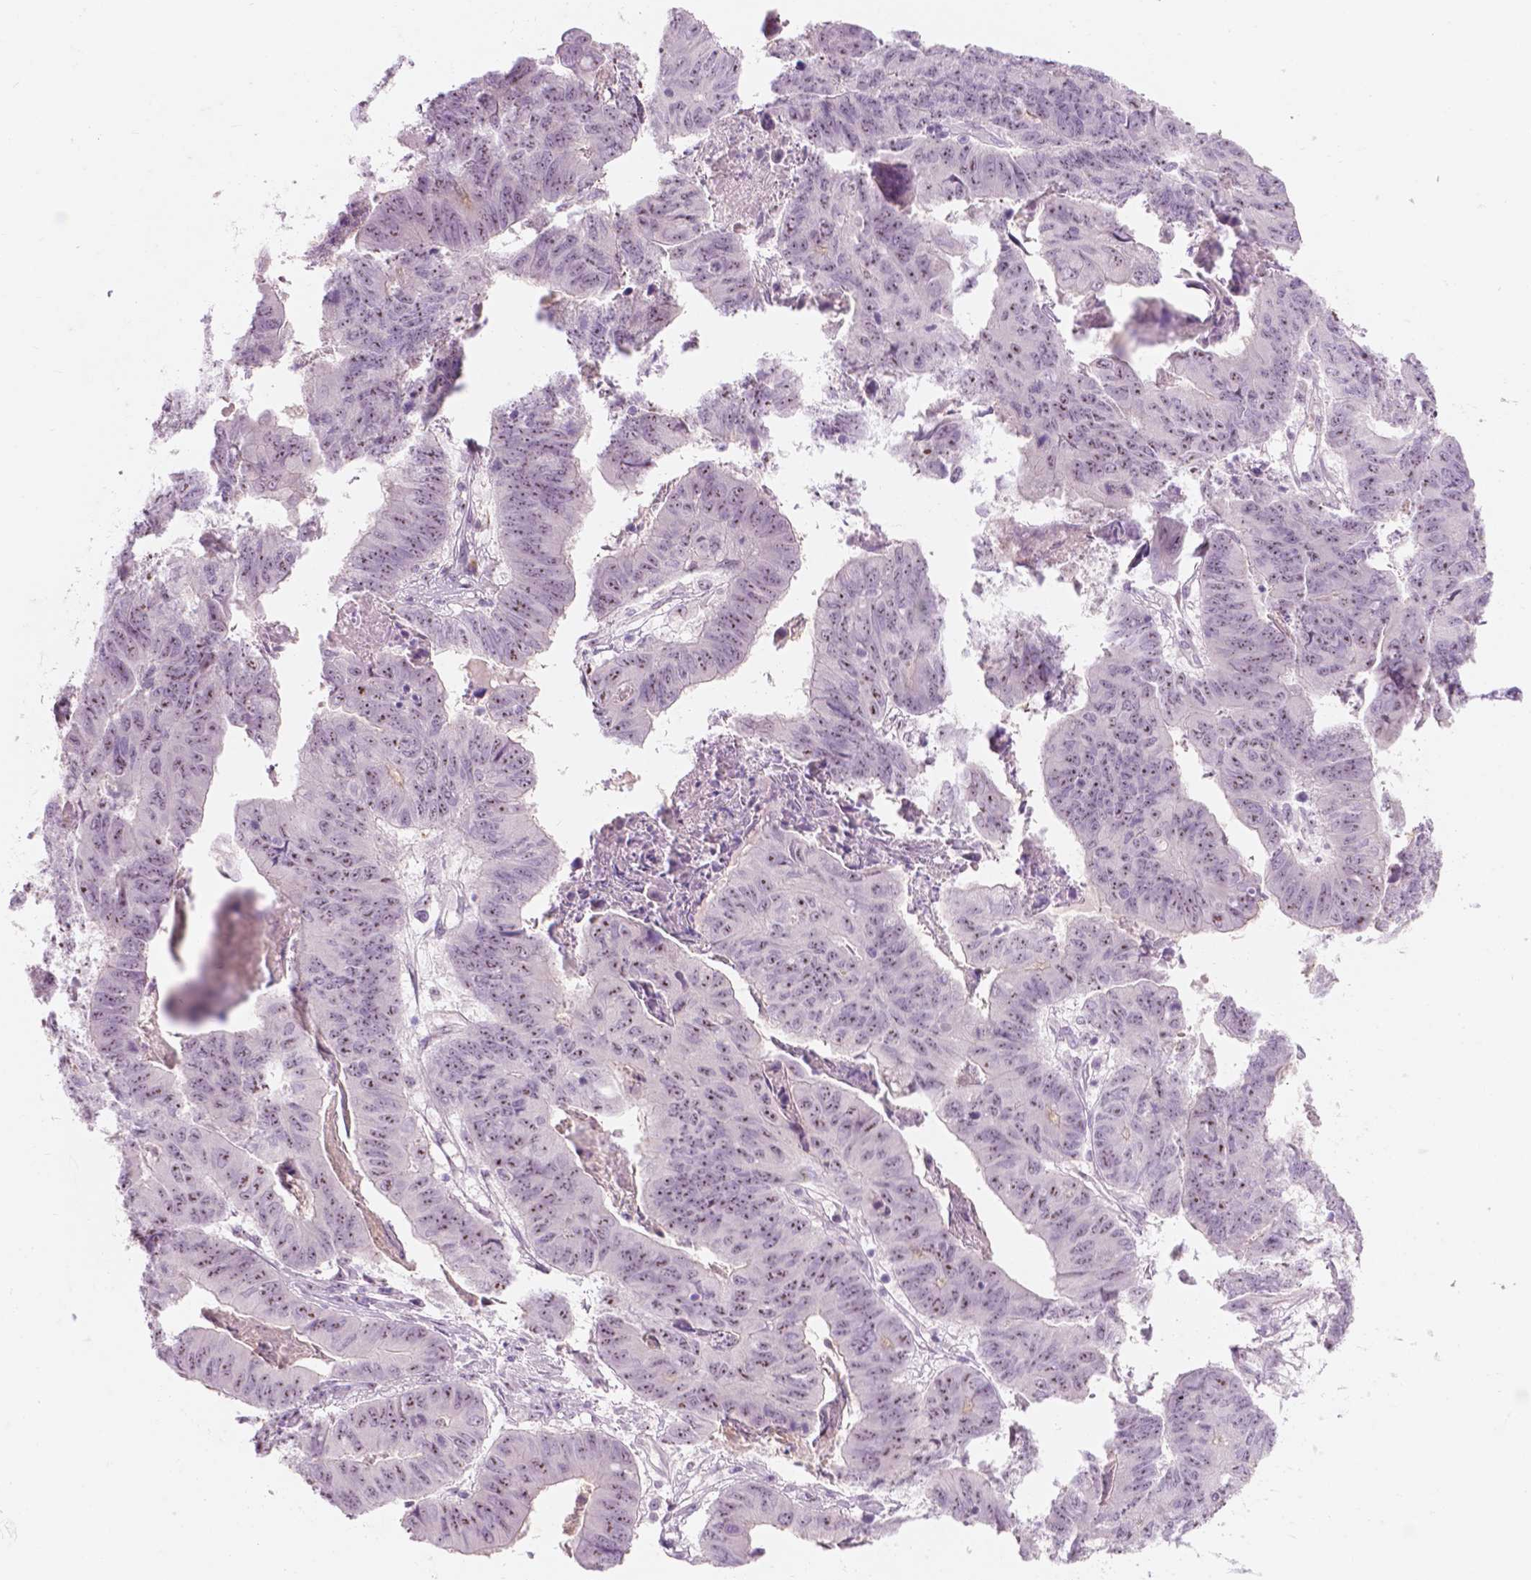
{"staining": {"intensity": "moderate", "quantity": "25%-75%", "location": "nuclear"}, "tissue": "stomach cancer", "cell_type": "Tumor cells", "image_type": "cancer", "snomed": [{"axis": "morphology", "description": "Adenocarcinoma, NOS"}, {"axis": "topography", "description": "Stomach, lower"}], "caption": "Protein expression analysis of stomach cancer demonstrates moderate nuclear staining in about 25%-75% of tumor cells.", "gene": "ZNF853", "patient": {"sex": "male", "age": 77}}